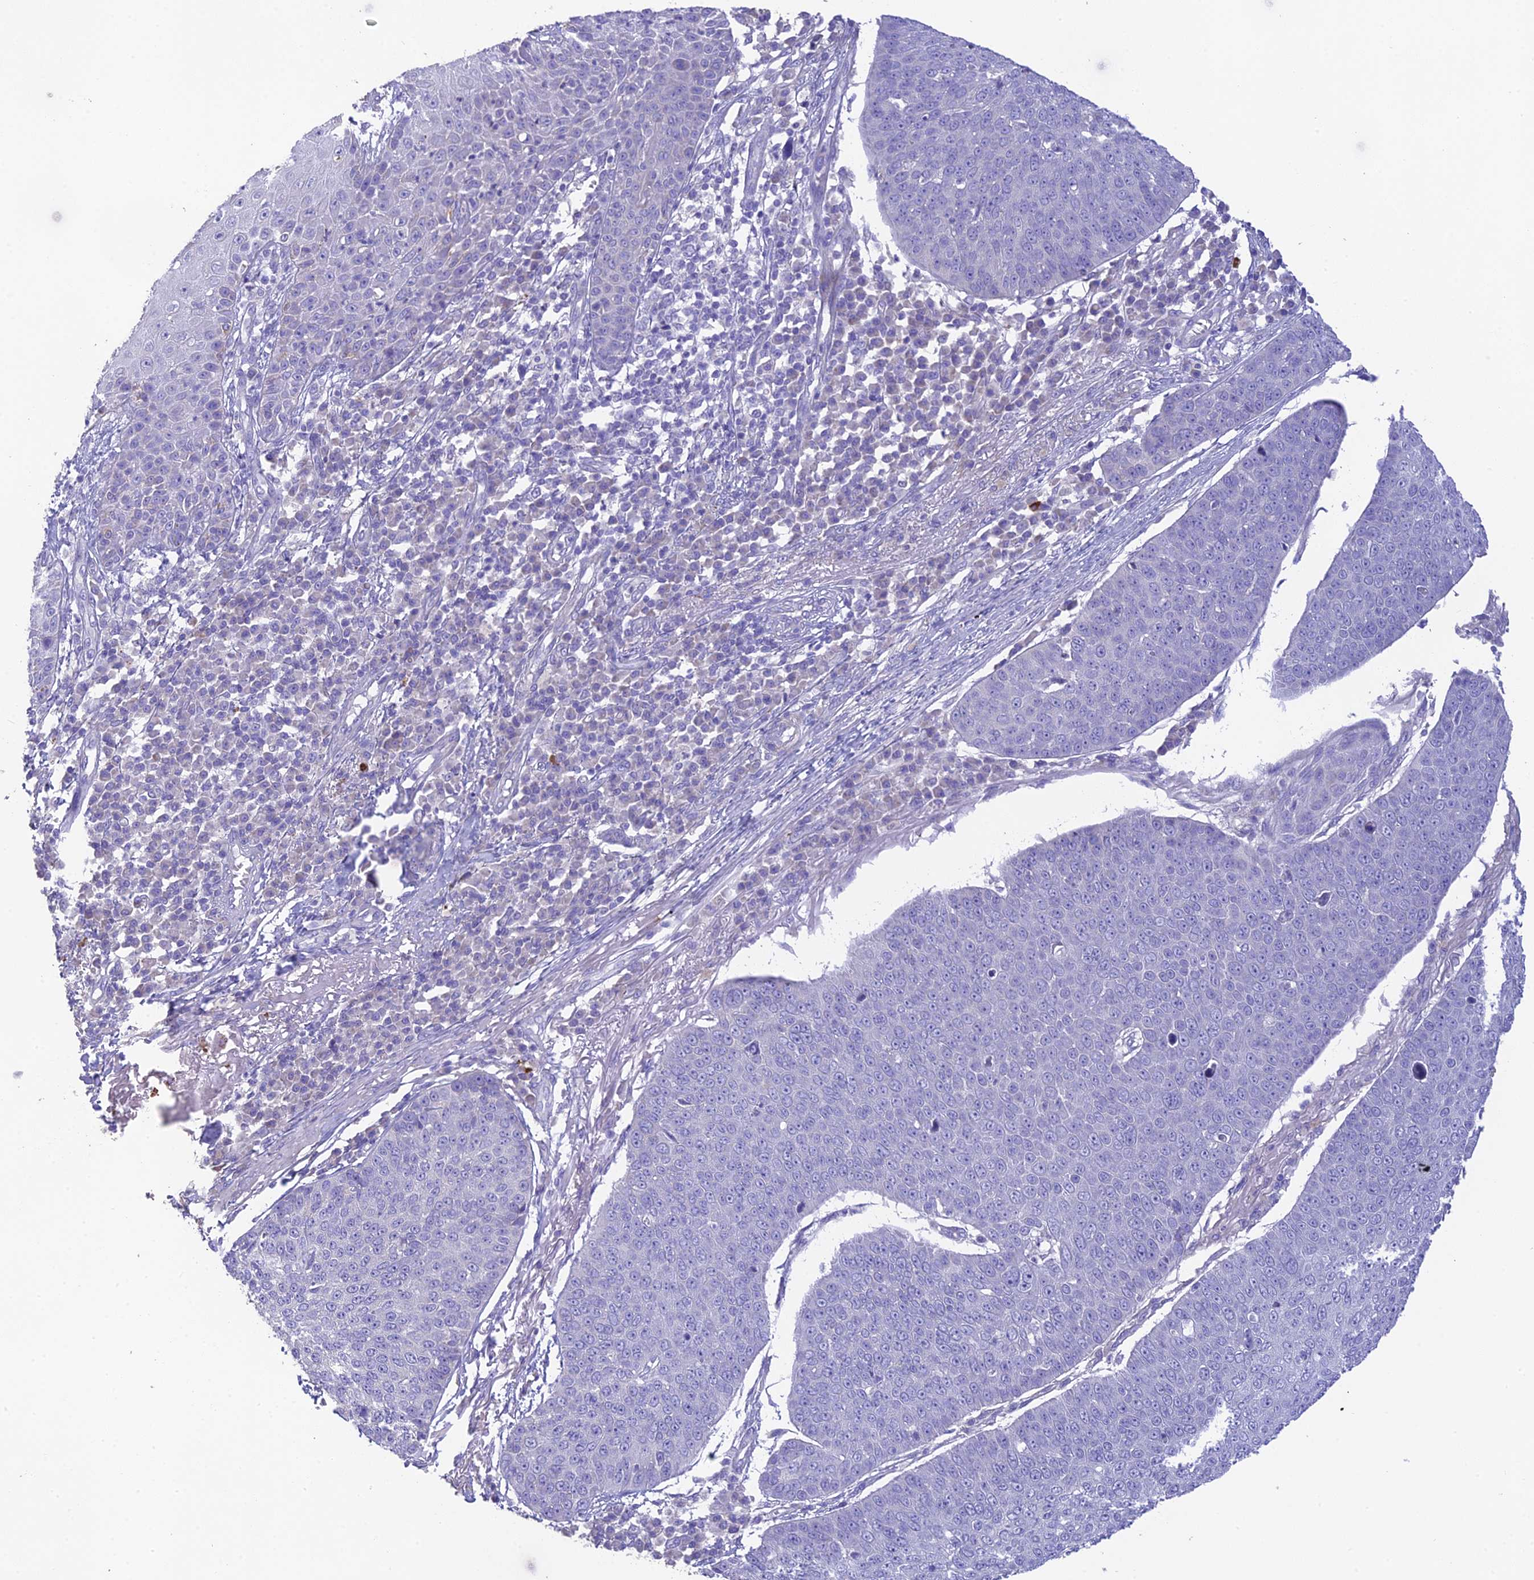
{"staining": {"intensity": "weak", "quantity": "<25%", "location": "cytoplasmic/membranous"}, "tissue": "skin cancer", "cell_type": "Tumor cells", "image_type": "cancer", "snomed": [{"axis": "morphology", "description": "Squamous cell carcinoma, NOS"}, {"axis": "topography", "description": "Skin"}], "caption": "Tumor cells are negative for protein expression in human skin cancer. (IHC, brightfield microscopy, high magnification).", "gene": "HSD17B2", "patient": {"sex": "male", "age": 71}}